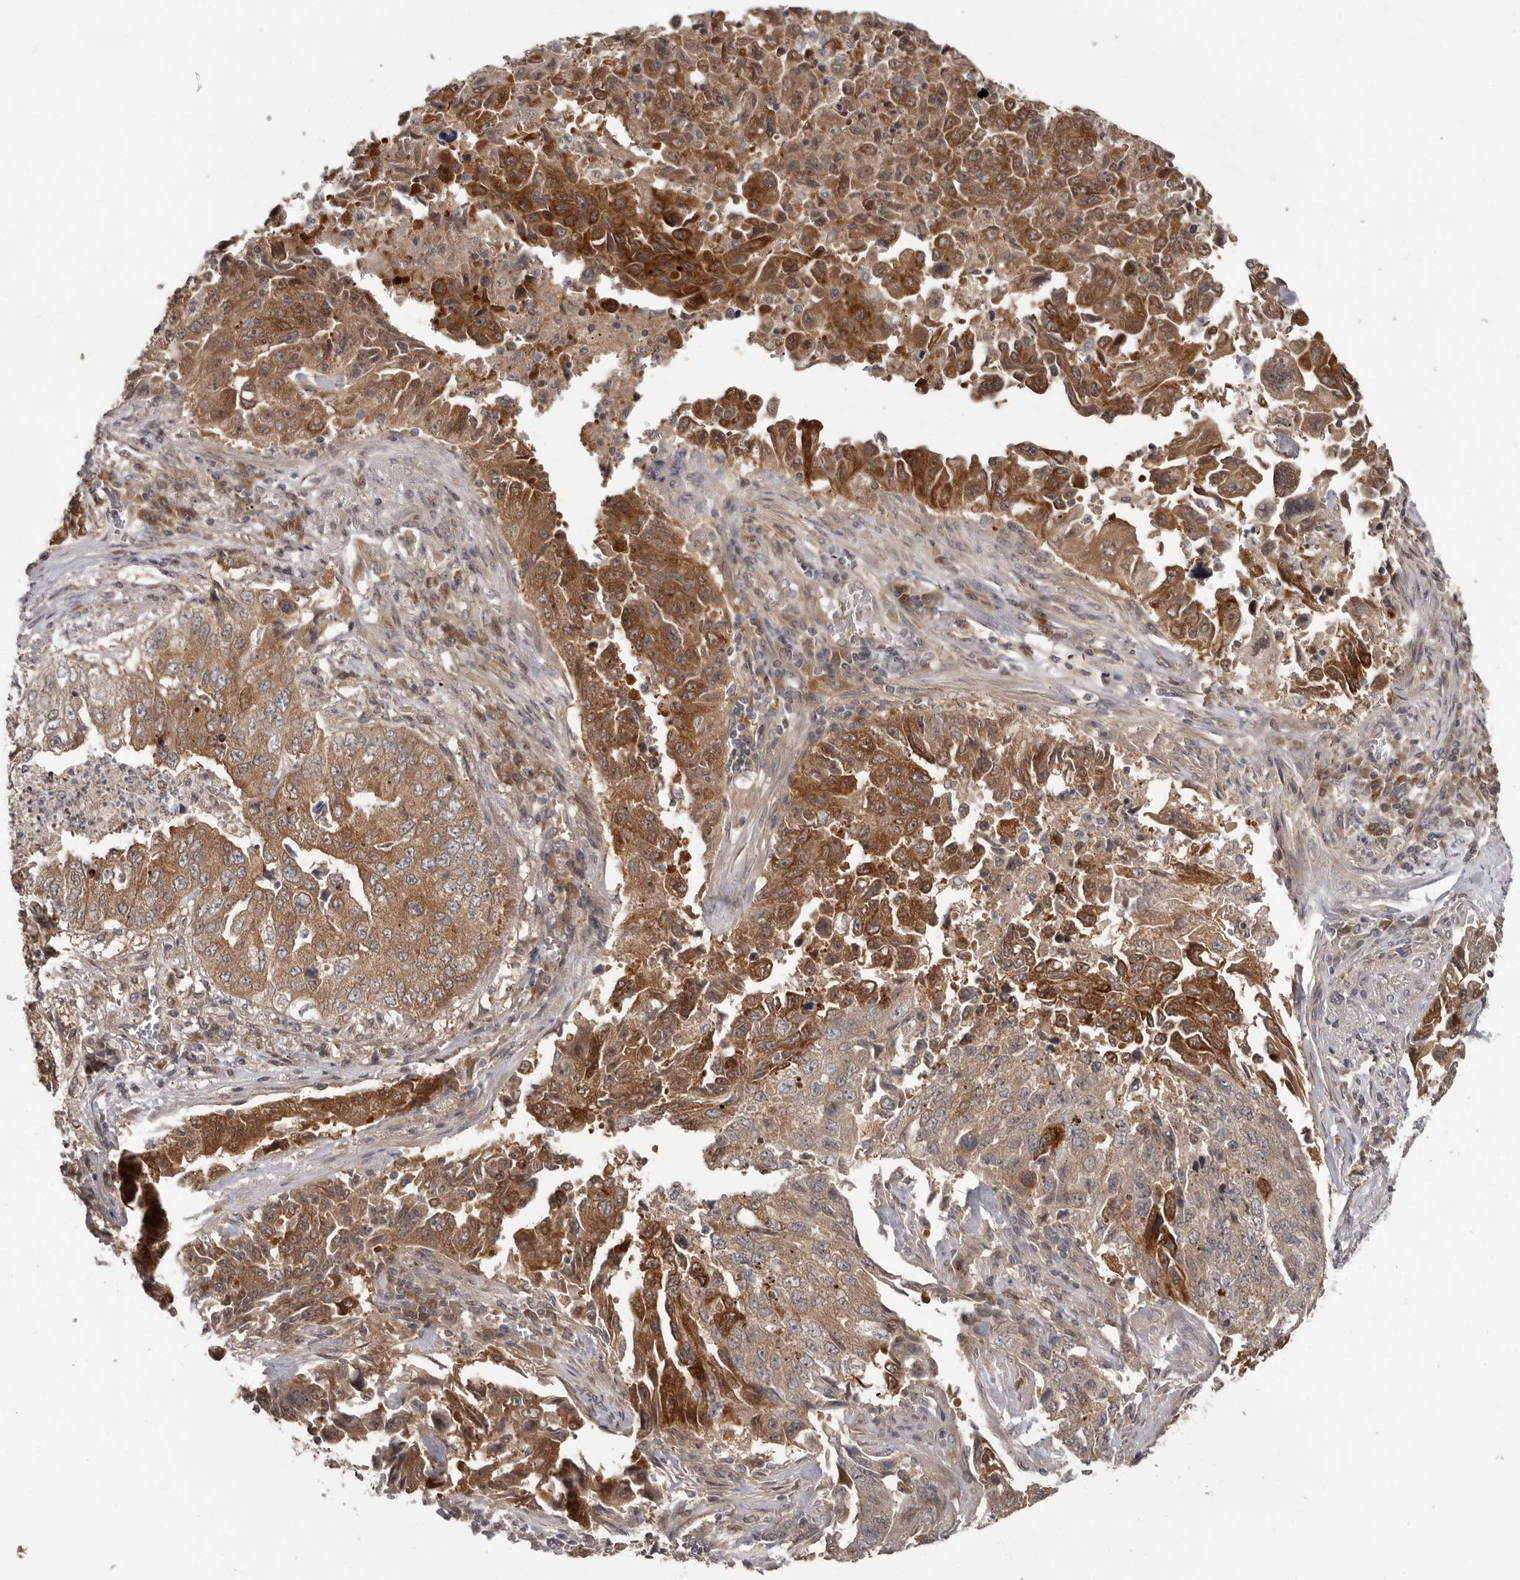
{"staining": {"intensity": "moderate", "quantity": ">75%", "location": "cytoplasmic/membranous"}, "tissue": "lung cancer", "cell_type": "Tumor cells", "image_type": "cancer", "snomed": [{"axis": "morphology", "description": "Adenocarcinoma, NOS"}, {"axis": "topography", "description": "Lung"}], "caption": "Lung adenocarcinoma tissue shows moderate cytoplasmic/membranous positivity in about >75% of tumor cells", "gene": "BAD", "patient": {"sex": "female", "age": 51}}